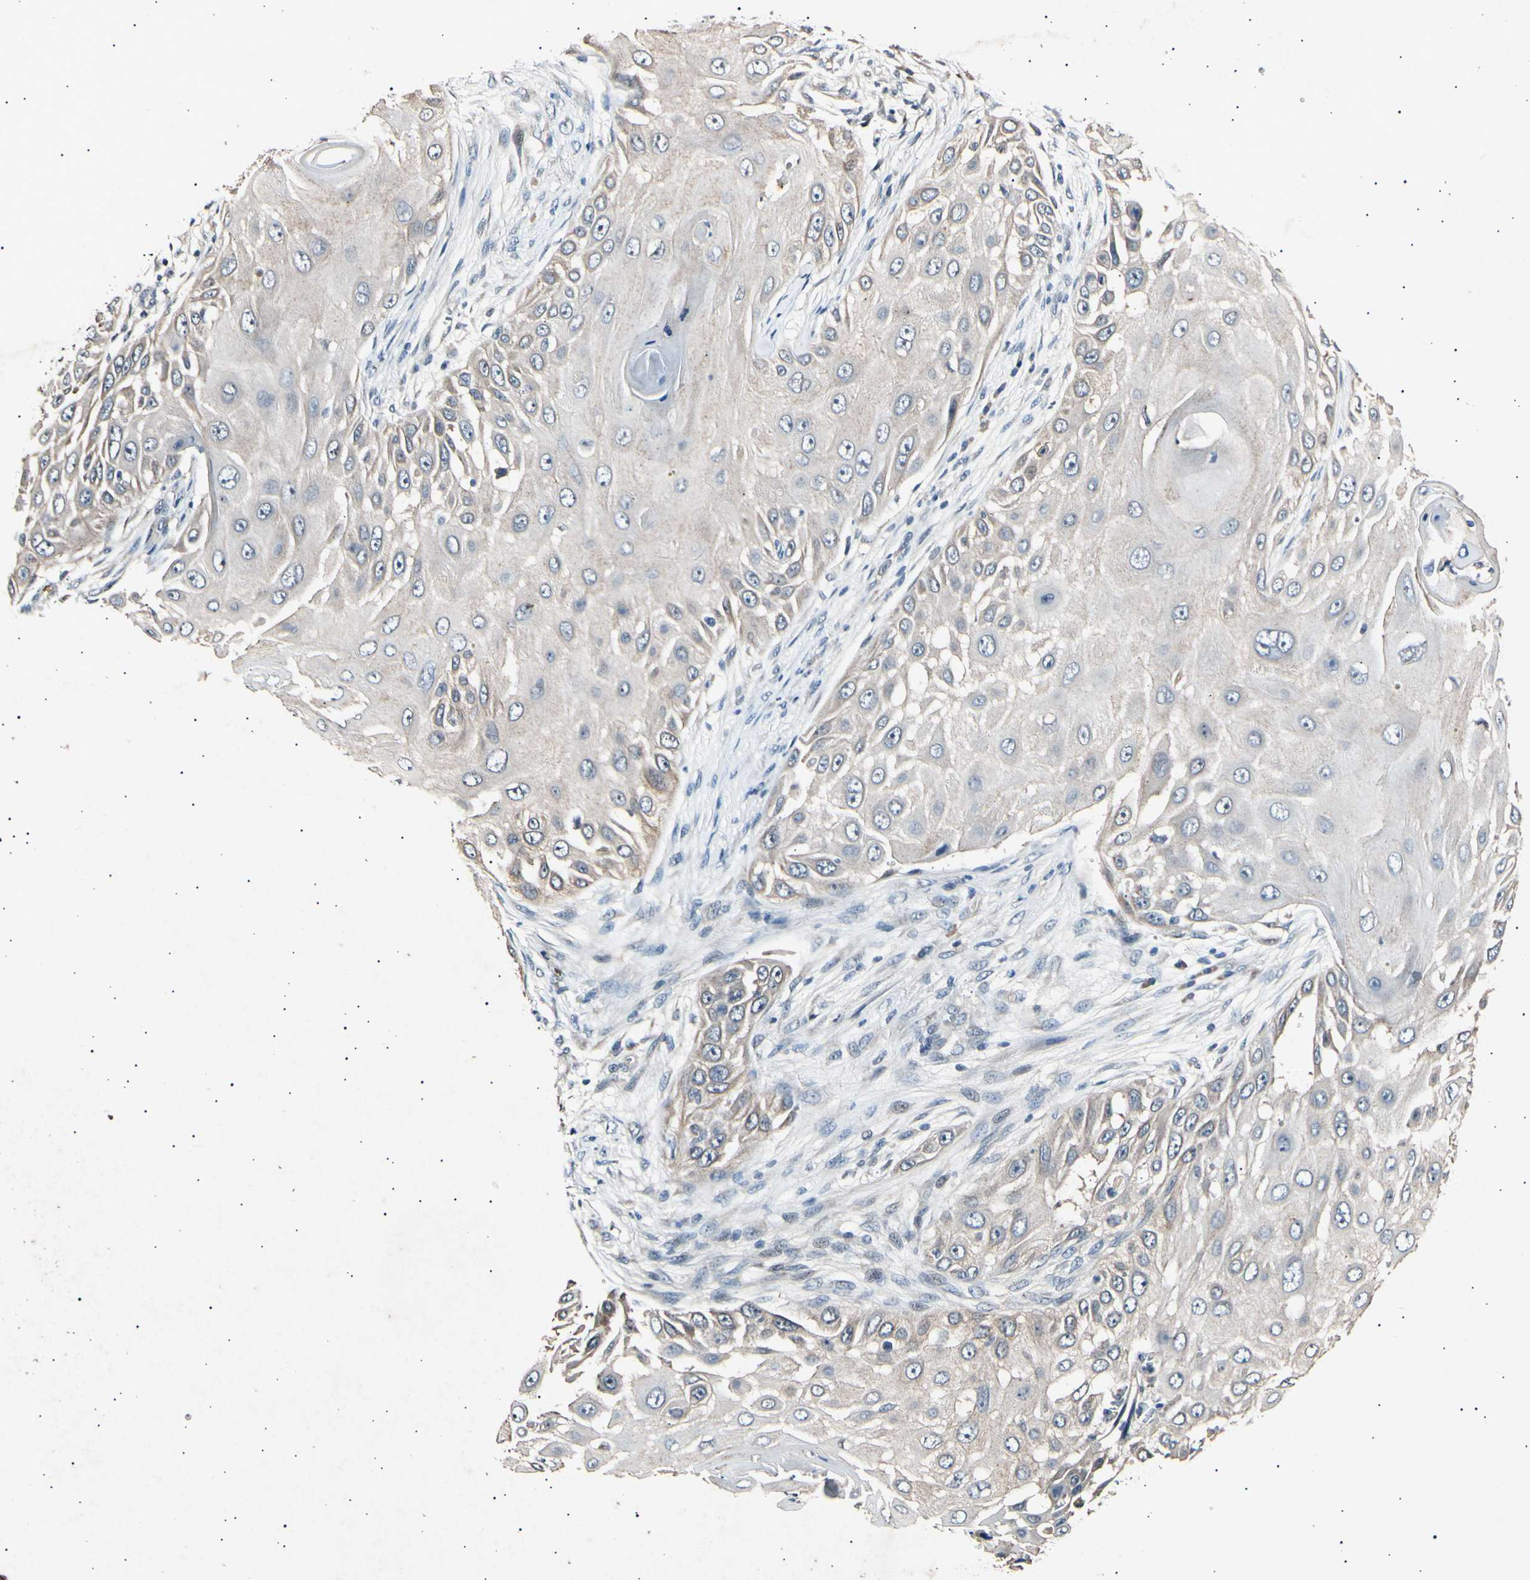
{"staining": {"intensity": "weak", "quantity": ">75%", "location": "cytoplasmic/membranous"}, "tissue": "skin cancer", "cell_type": "Tumor cells", "image_type": "cancer", "snomed": [{"axis": "morphology", "description": "Squamous cell carcinoma, NOS"}, {"axis": "topography", "description": "Skin"}], "caption": "Brown immunohistochemical staining in human squamous cell carcinoma (skin) shows weak cytoplasmic/membranous expression in about >75% of tumor cells.", "gene": "ADCY3", "patient": {"sex": "female", "age": 44}}